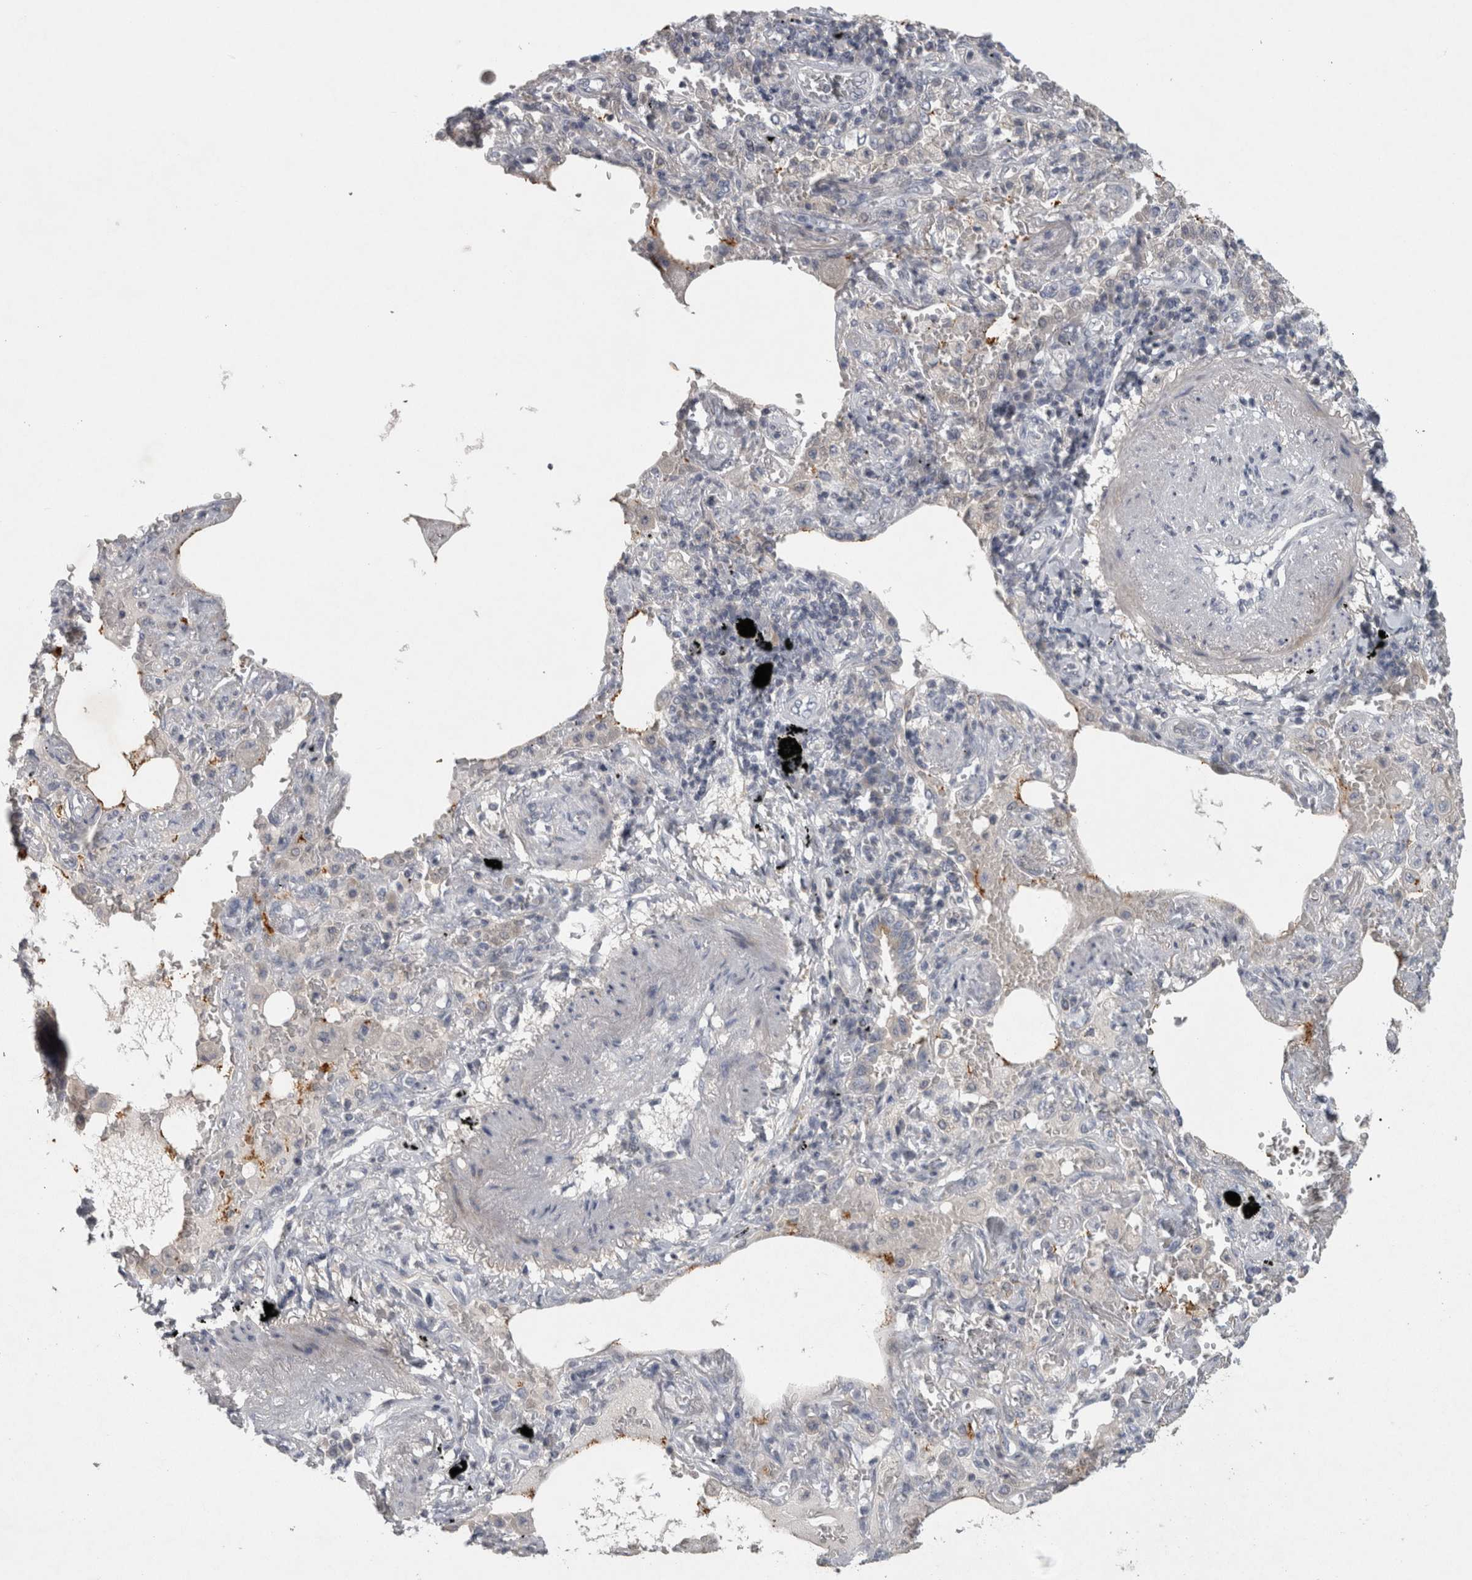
{"staining": {"intensity": "negative", "quantity": "none", "location": "none"}, "tissue": "lung cancer", "cell_type": "Tumor cells", "image_type": "cancer", "snomed": [{"axis": "morphology", "description": "Adenocarcinoma, NOS"}, {"axis": "topography", "description": "Lung"}], "caption": "A high-resolution micrograph shows immunohistochemistry staining of adenocarcinoma (lung), which exhibits no significant staining in tumor cells.", "gene": "ENPP7", "patient": {"sex": "female", "age": 65}}